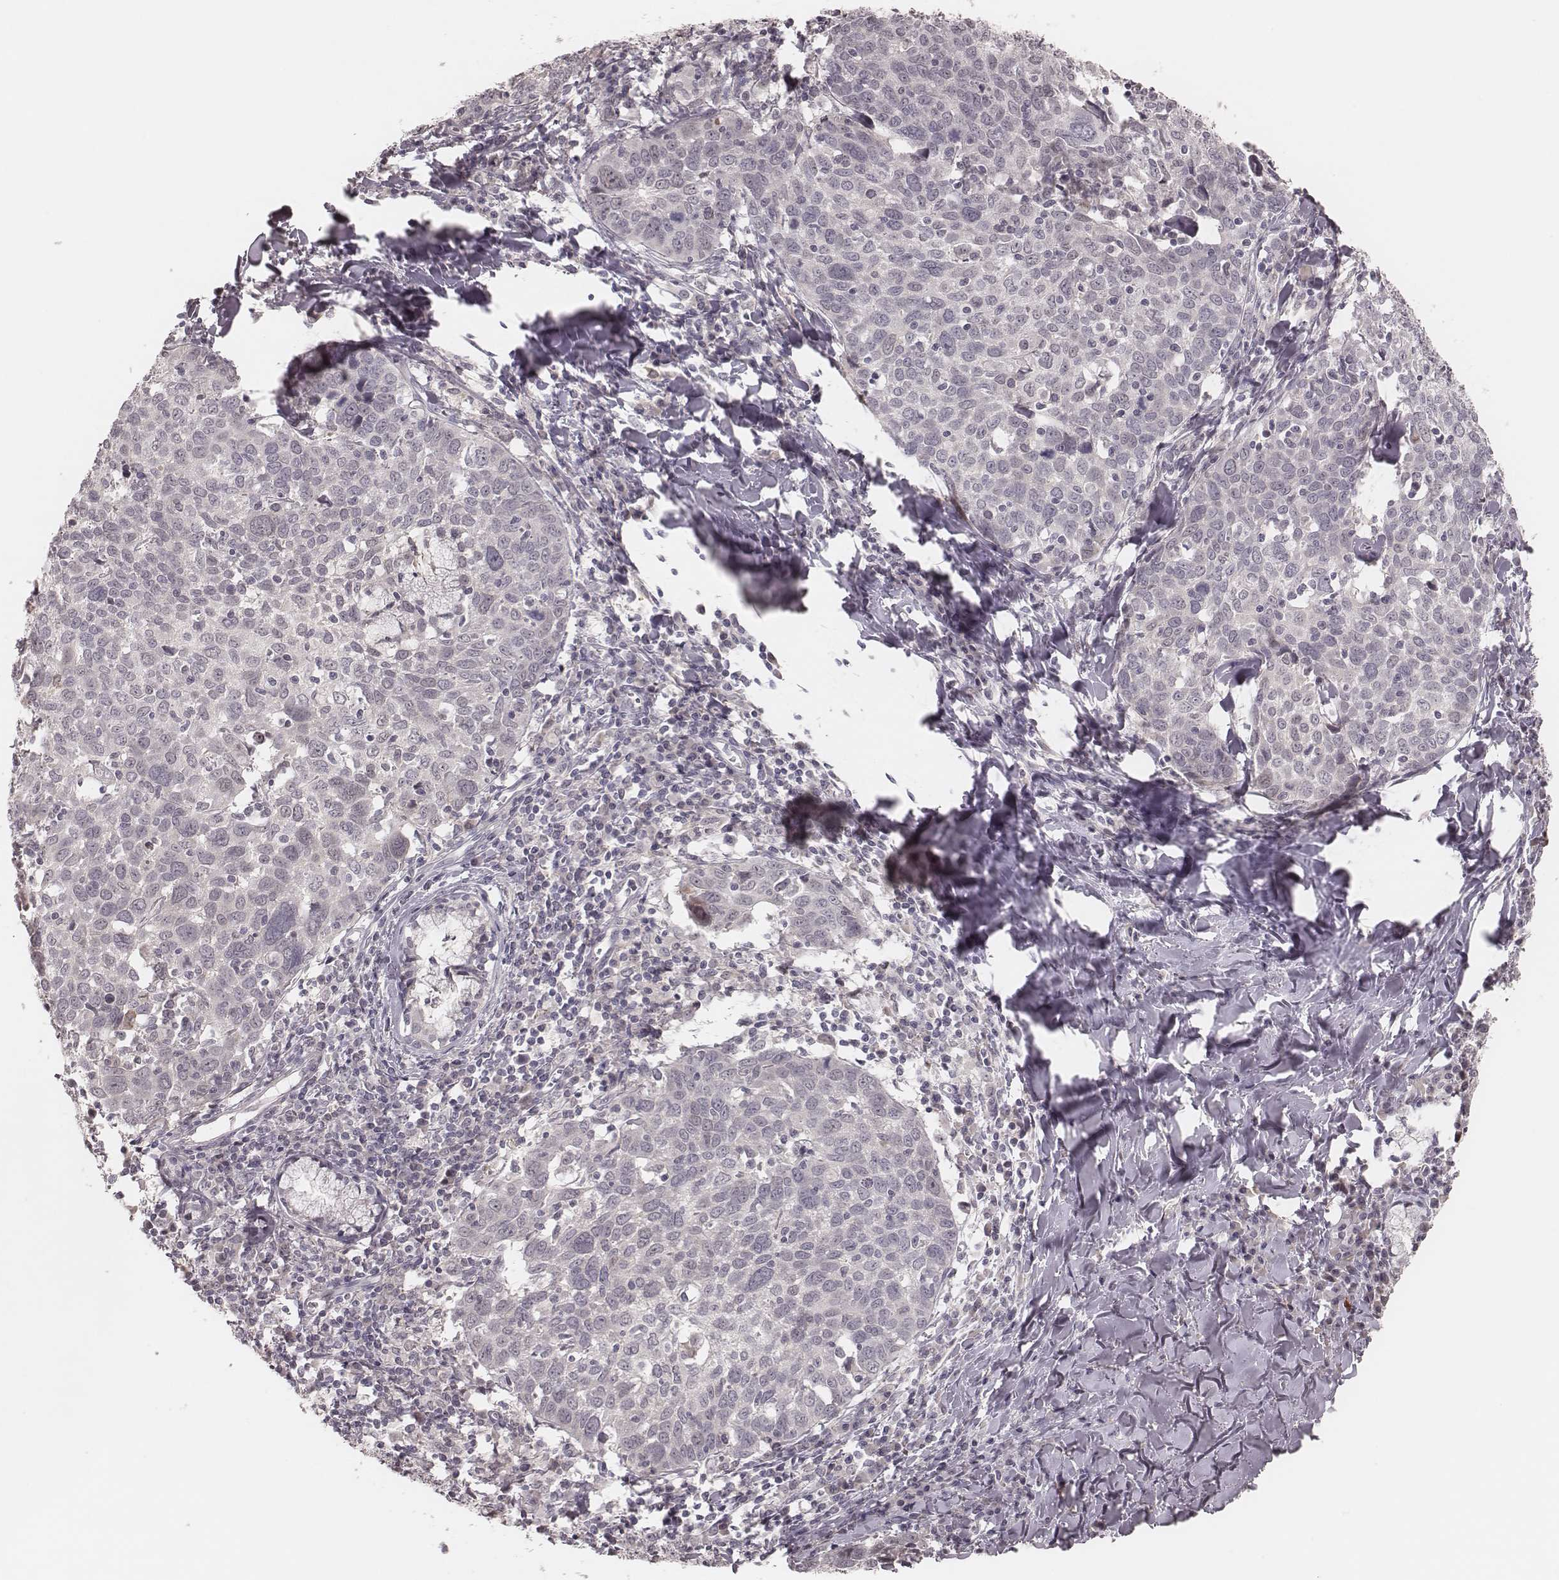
{"staining": {"intensity": "weak", "quantity": "25%-75%", "location": "nuclear"}, "tissue": "lung cancer", "cell_type": "Tumor cells", "image_type": "cancer", "snomed": [{"axis": "morphology", "description": "Squamous cell carcinoma, NOS"}, {"axis": "topography", "description": "Lung"}], "caption": "Lung cancer (squamous cell carcinoma) tissue displays weak nuclear staining in approximately 25%-75% of tumor cells", "gene": "FAM13B", "patient": {"sex": "male", "age": 57}}